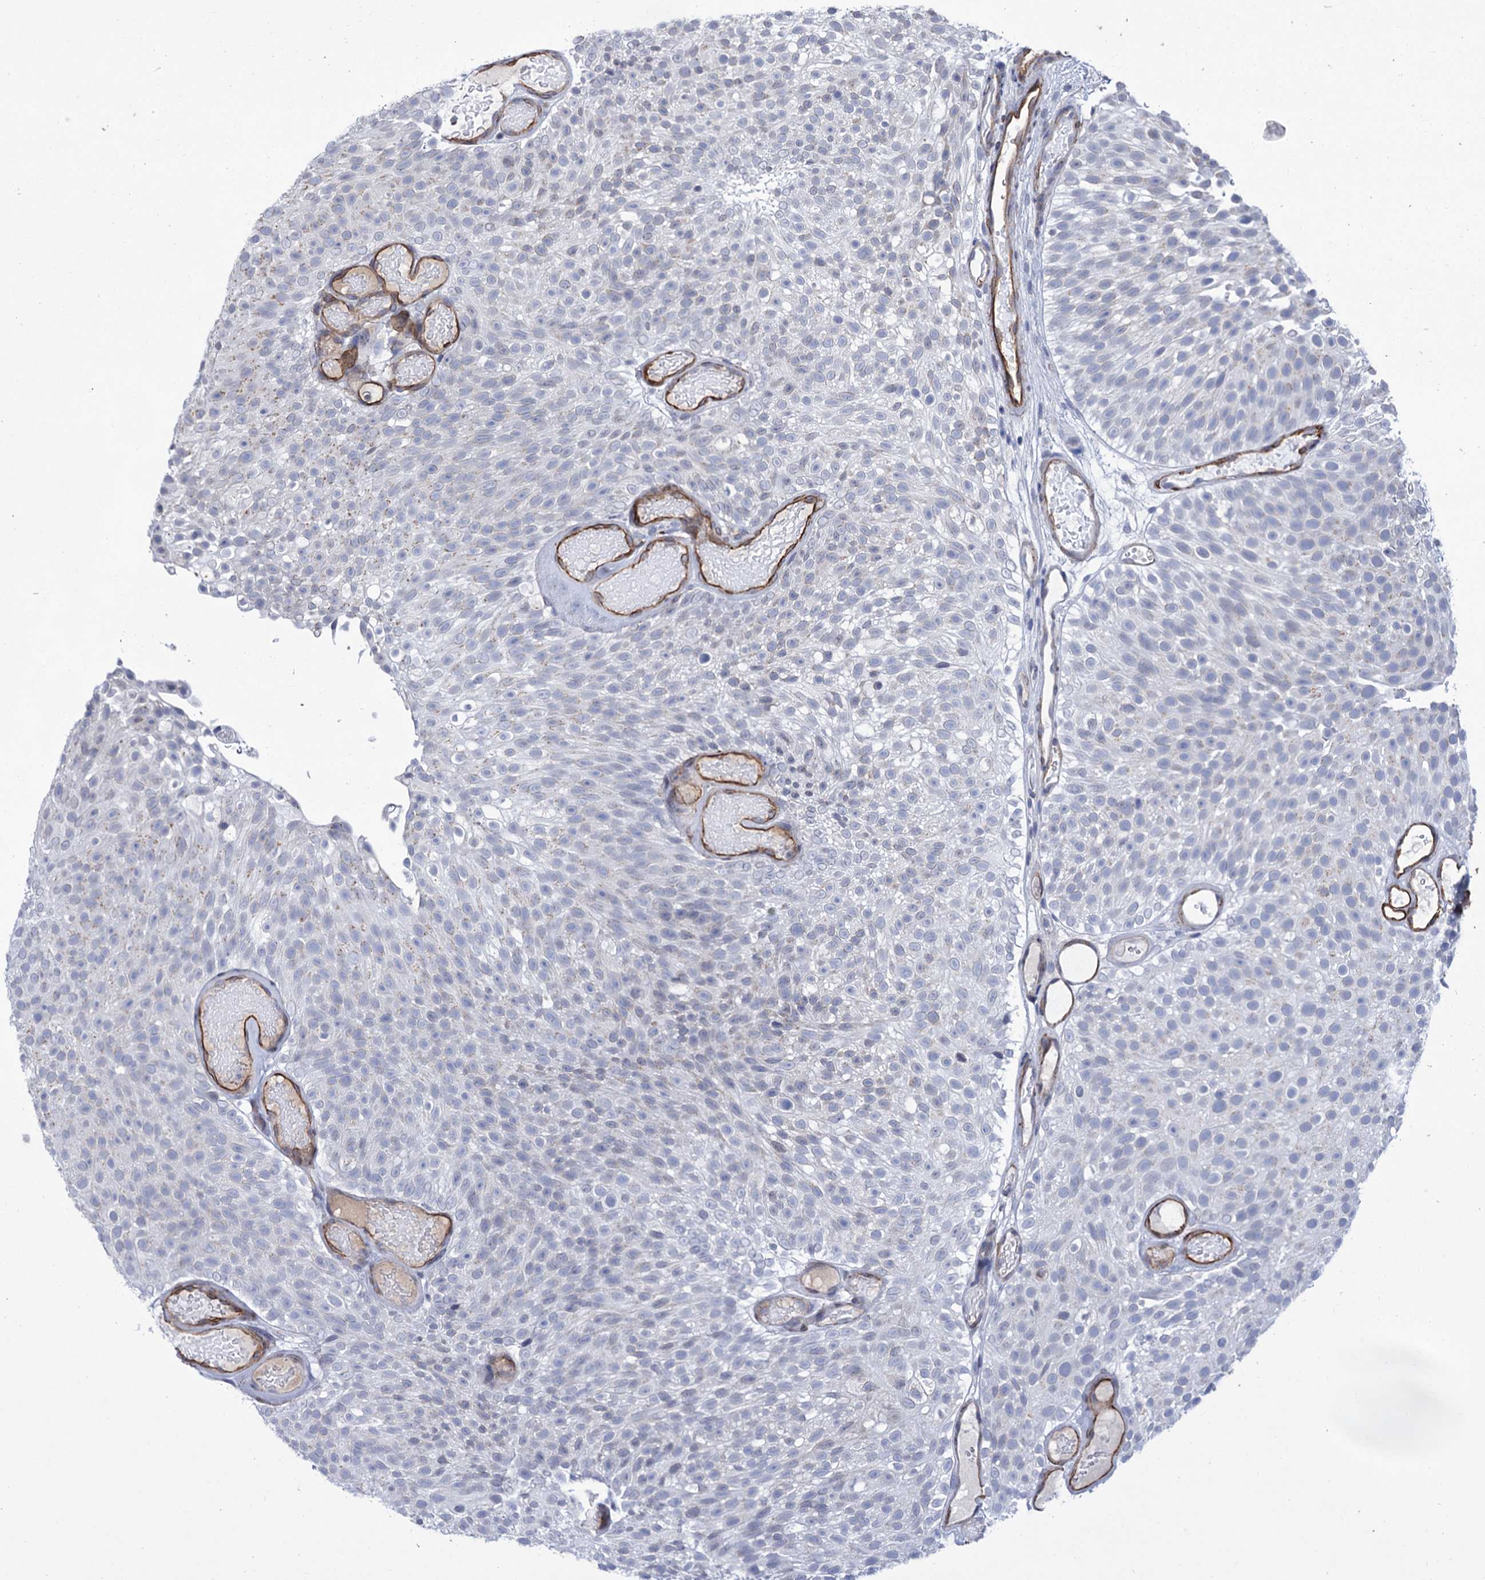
{"staining": {"intensity": "negative", "quantity": "none", "location": "none"}, "tissue": "urothelial cancer", "cell_type": "Tumor cells", "image_type": "cancer", "snomed": [{"axis": "morphology", "description": "Urothelial carcinoma, Low grade"}, {"axis": "topography", "description": "Urinary bladder"}], "caption": "Immunohistochemistry (IHC) image of human urothelial cancer stained for a protein (brown), which demonstrates no positivity in tumor cells.", "gene": "ZC3H12C", "patient": {"sex": "male", "age": 78}}